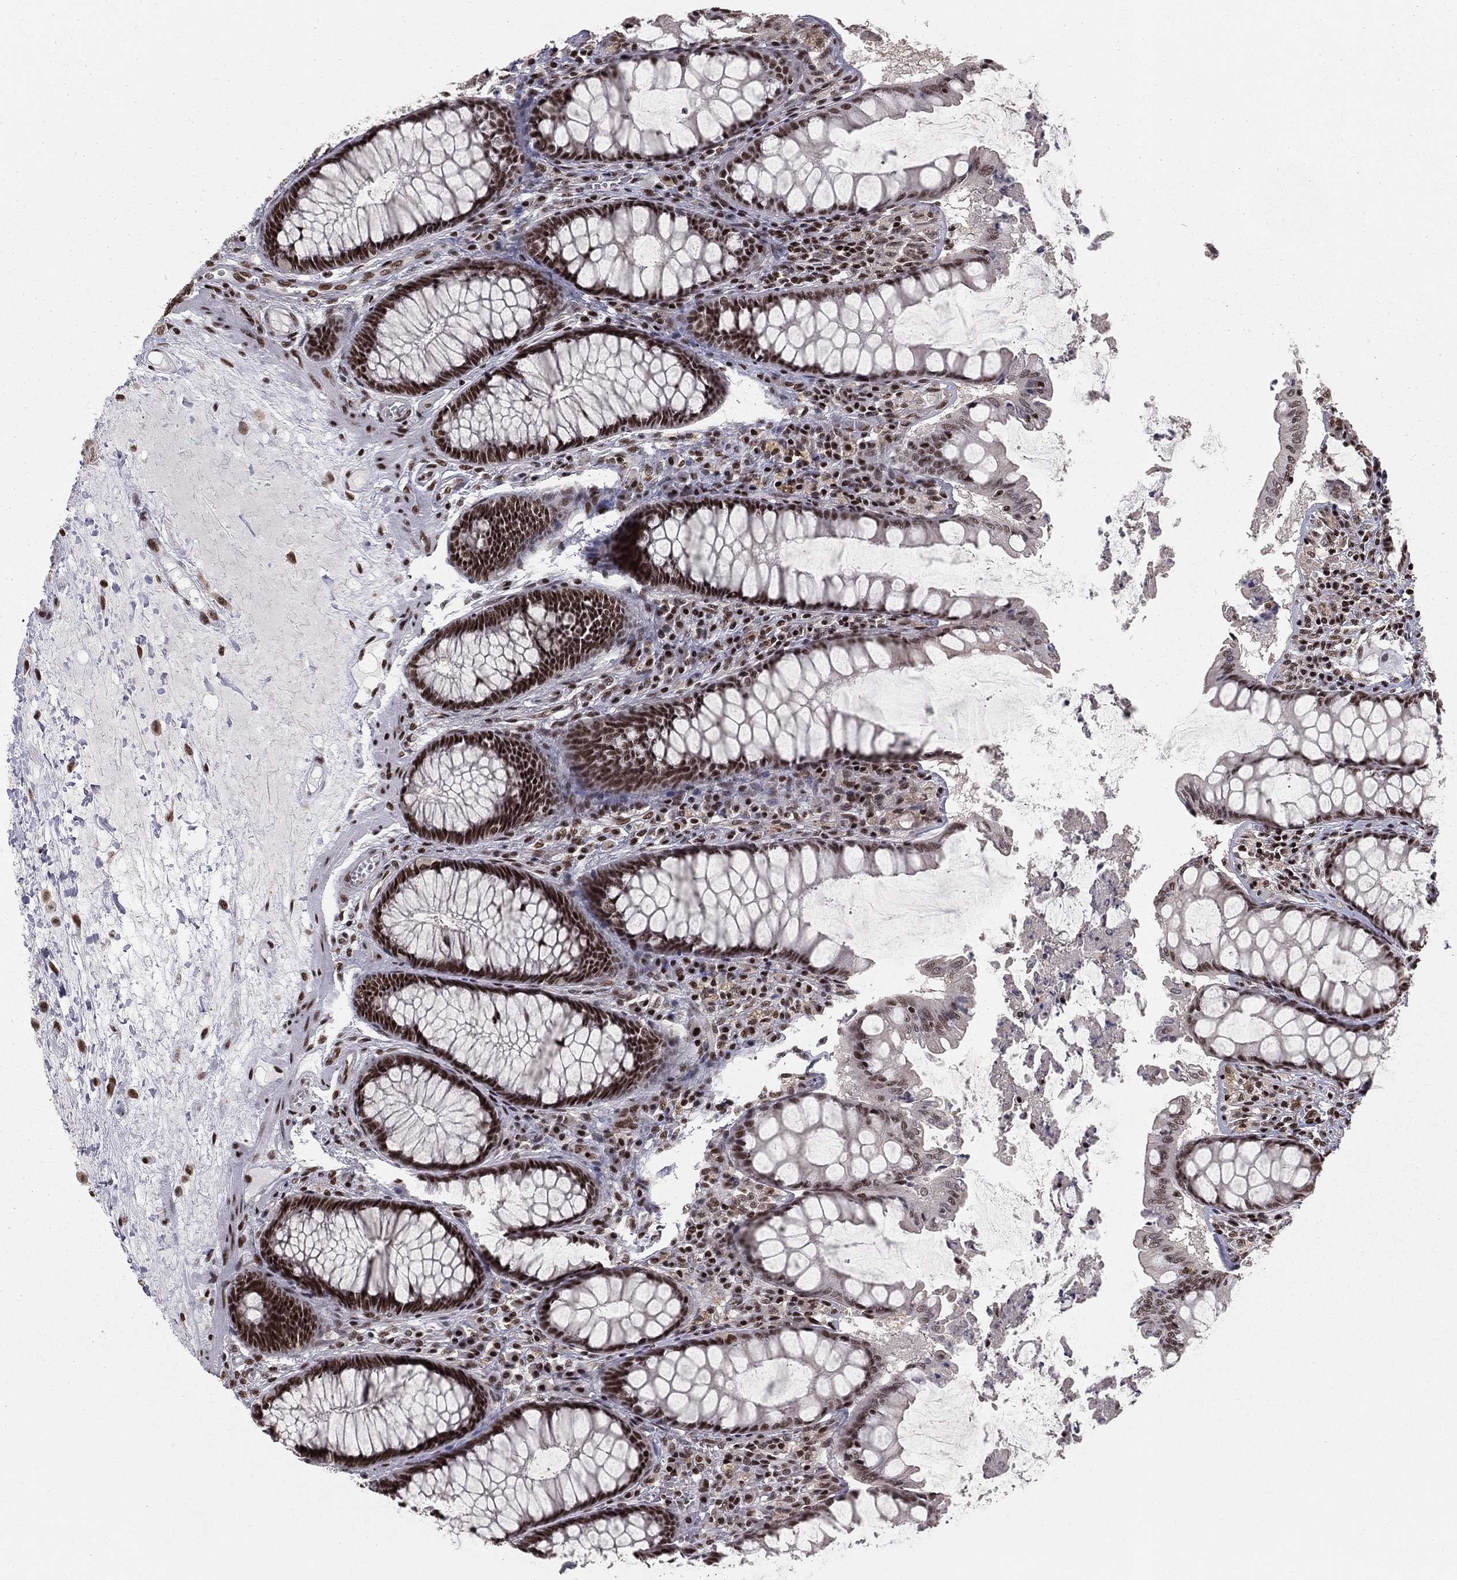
{"staining": {"intensity": "negative", "quantity": "none", "location": "none"}, "tissue": "colon", "cell_type": "Endothelial cells", "image_type": "normal", "snomed": [{"axis": "morphology", "description": "Normal tissue, NOS"}, {"axis": "topography", "description": "Colon"}], "caption": "Immunohistochemistry of normal human colon exhibits no positivity in endothelial cells.", "gene": "NFYB", "patient": {"sex": "female", "age": 65}}